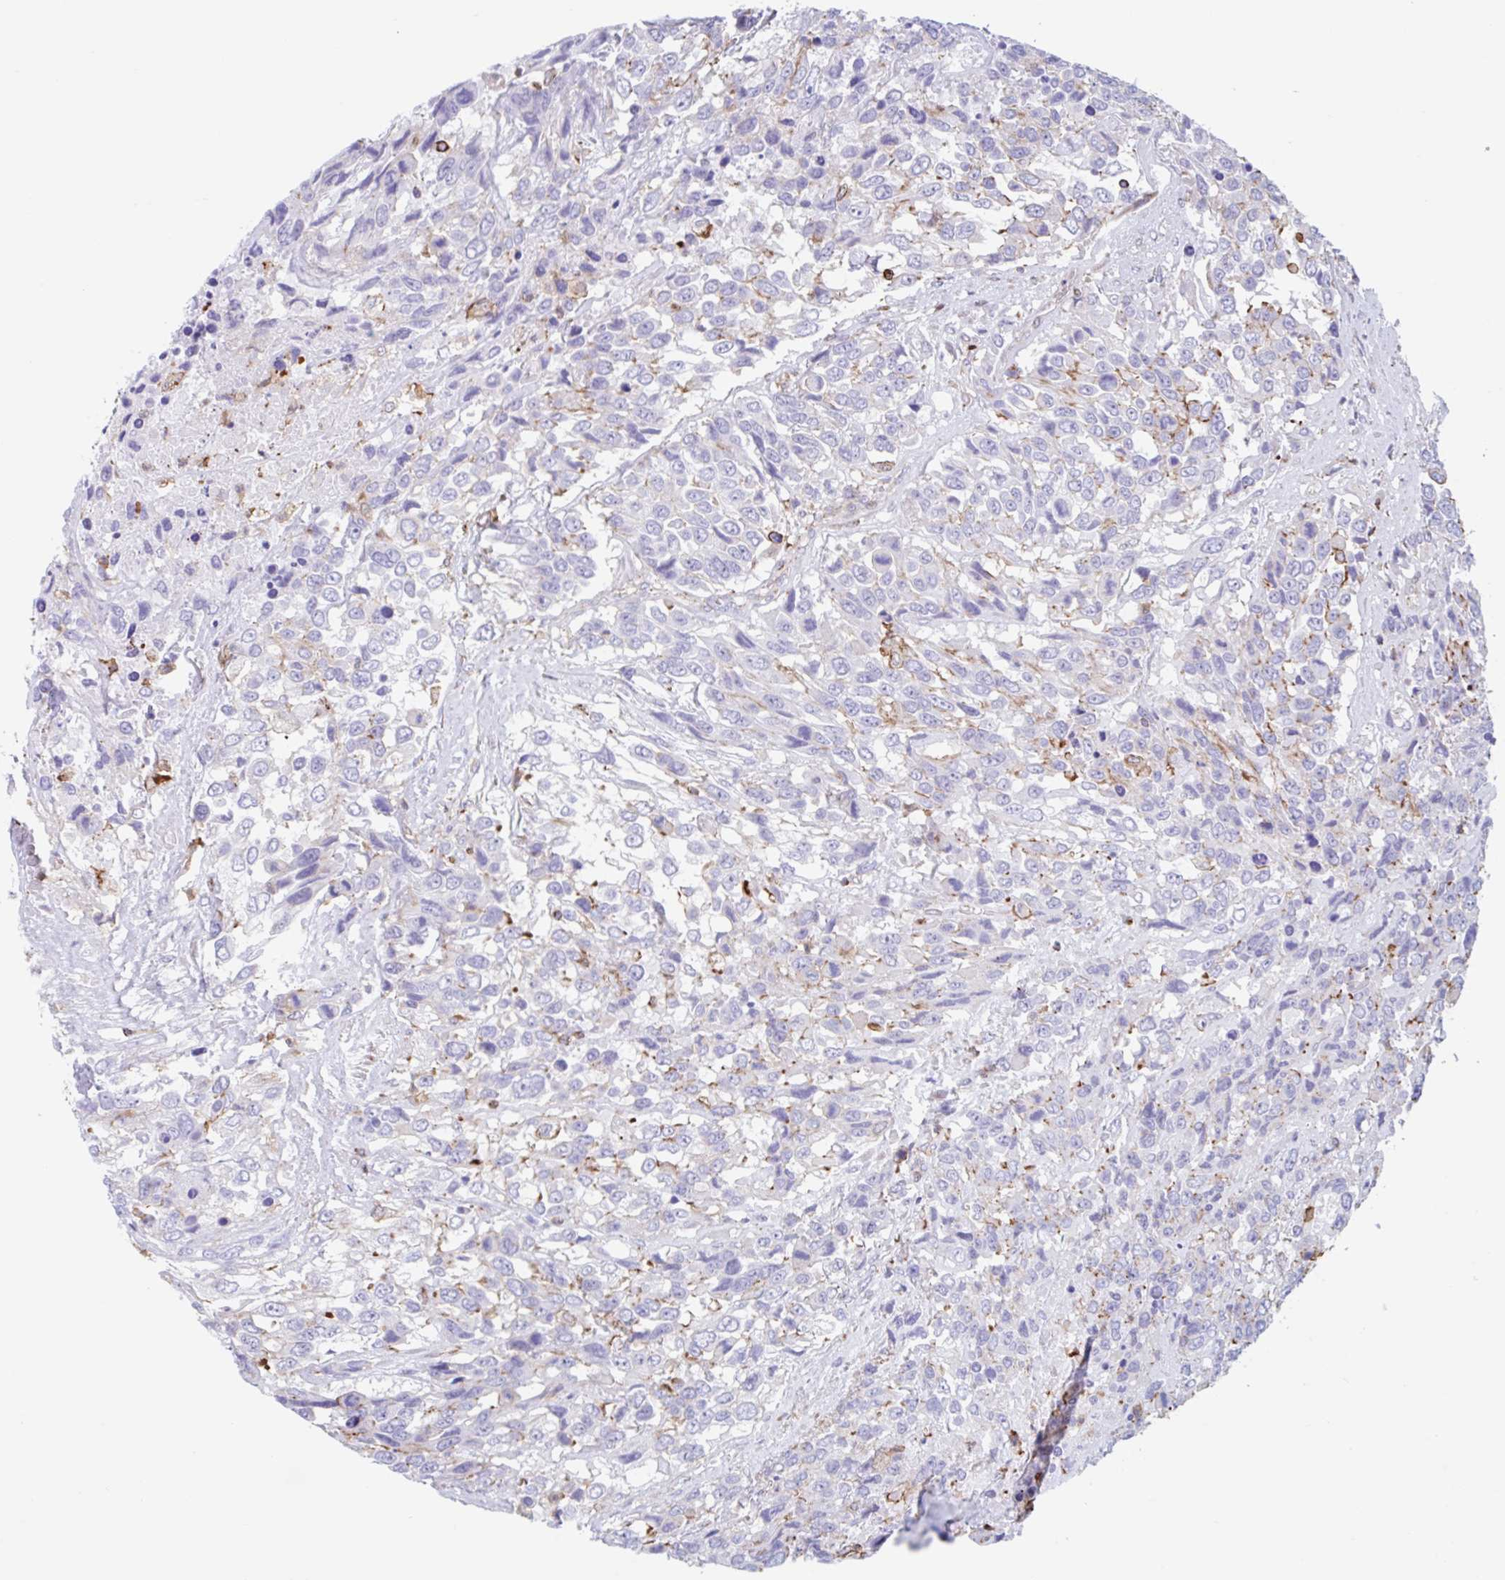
{"staining": {"intensity": "negative", "quantity": "none", "location": "none"}, "tissue": "urothelial cancer", "cell_type": "Tumor cells", "image_type": "cancer", "snomed": [{"axis": "morphology", "description": "Urothelial carcinoma, High grade"}, {"axis": "topography", "description": "Urinary bladder"}], "caption": "DAB immunohistochemical staining of human urothelial cancer shows no significant staining in tumor cells.", "gene": "EFHD1", "patient": {"sex": "female", "age": 70}}